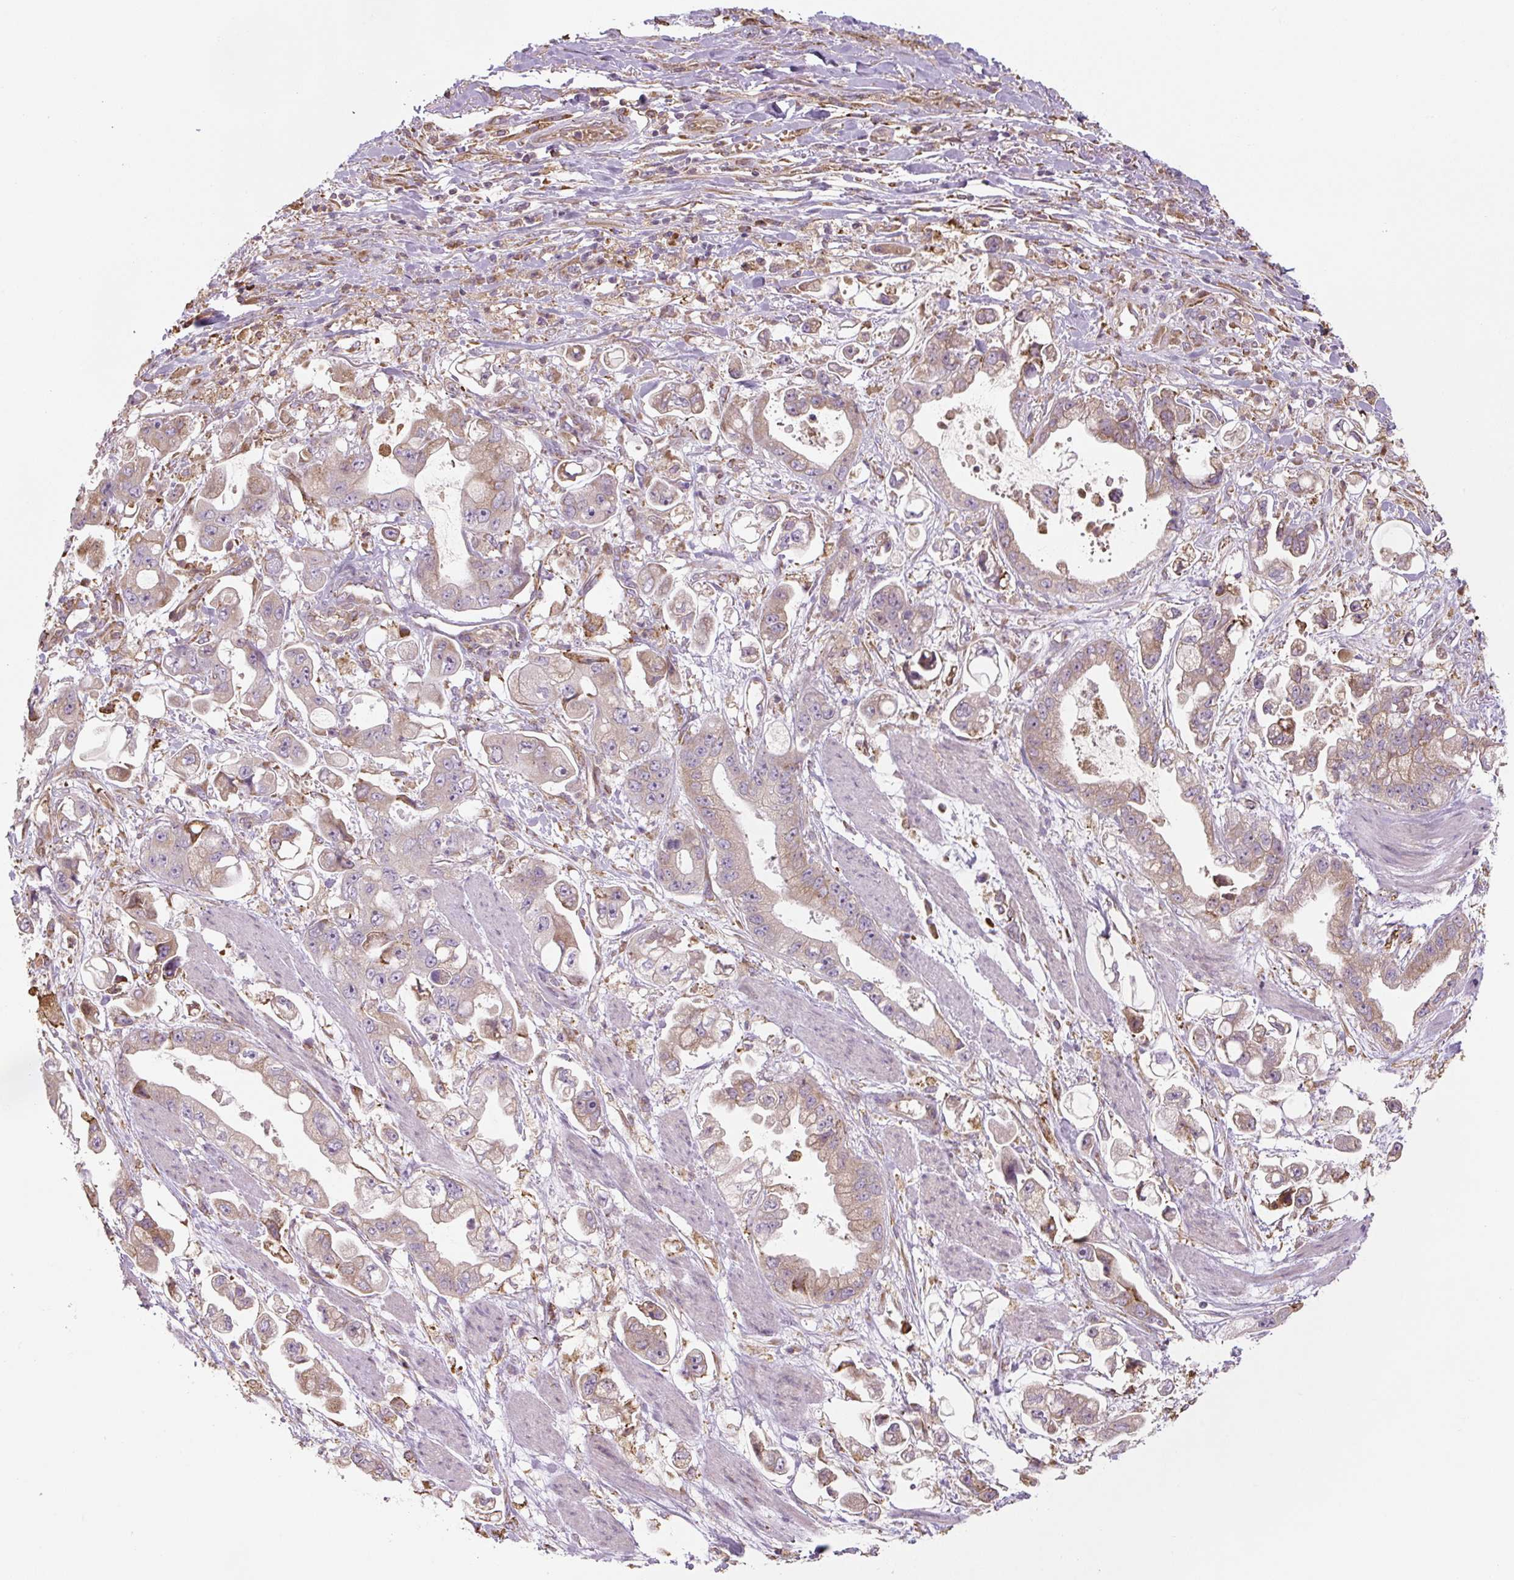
{"staining": {"intensity": "weak", "quantity": "25%-75%", "location": "cytoplasmic/membranous"}, "tissue": "stomach cancer", "cell_type": "Tumor cells", "image_type": "cancer", "snomed": [{"axis": "morphology", "description": "Adenocarcinoma, NOS"}, {"axis": "topography", "description": "Stomach"}], "caption": "Protein expression analysis of human adenocarcinoma (stomach) reveals weak cytoplasmic/membranous expression in about 25%-75% of tumor cells.", "gene": "RASA1", "patient": {"sex": "male", "age": 62}}